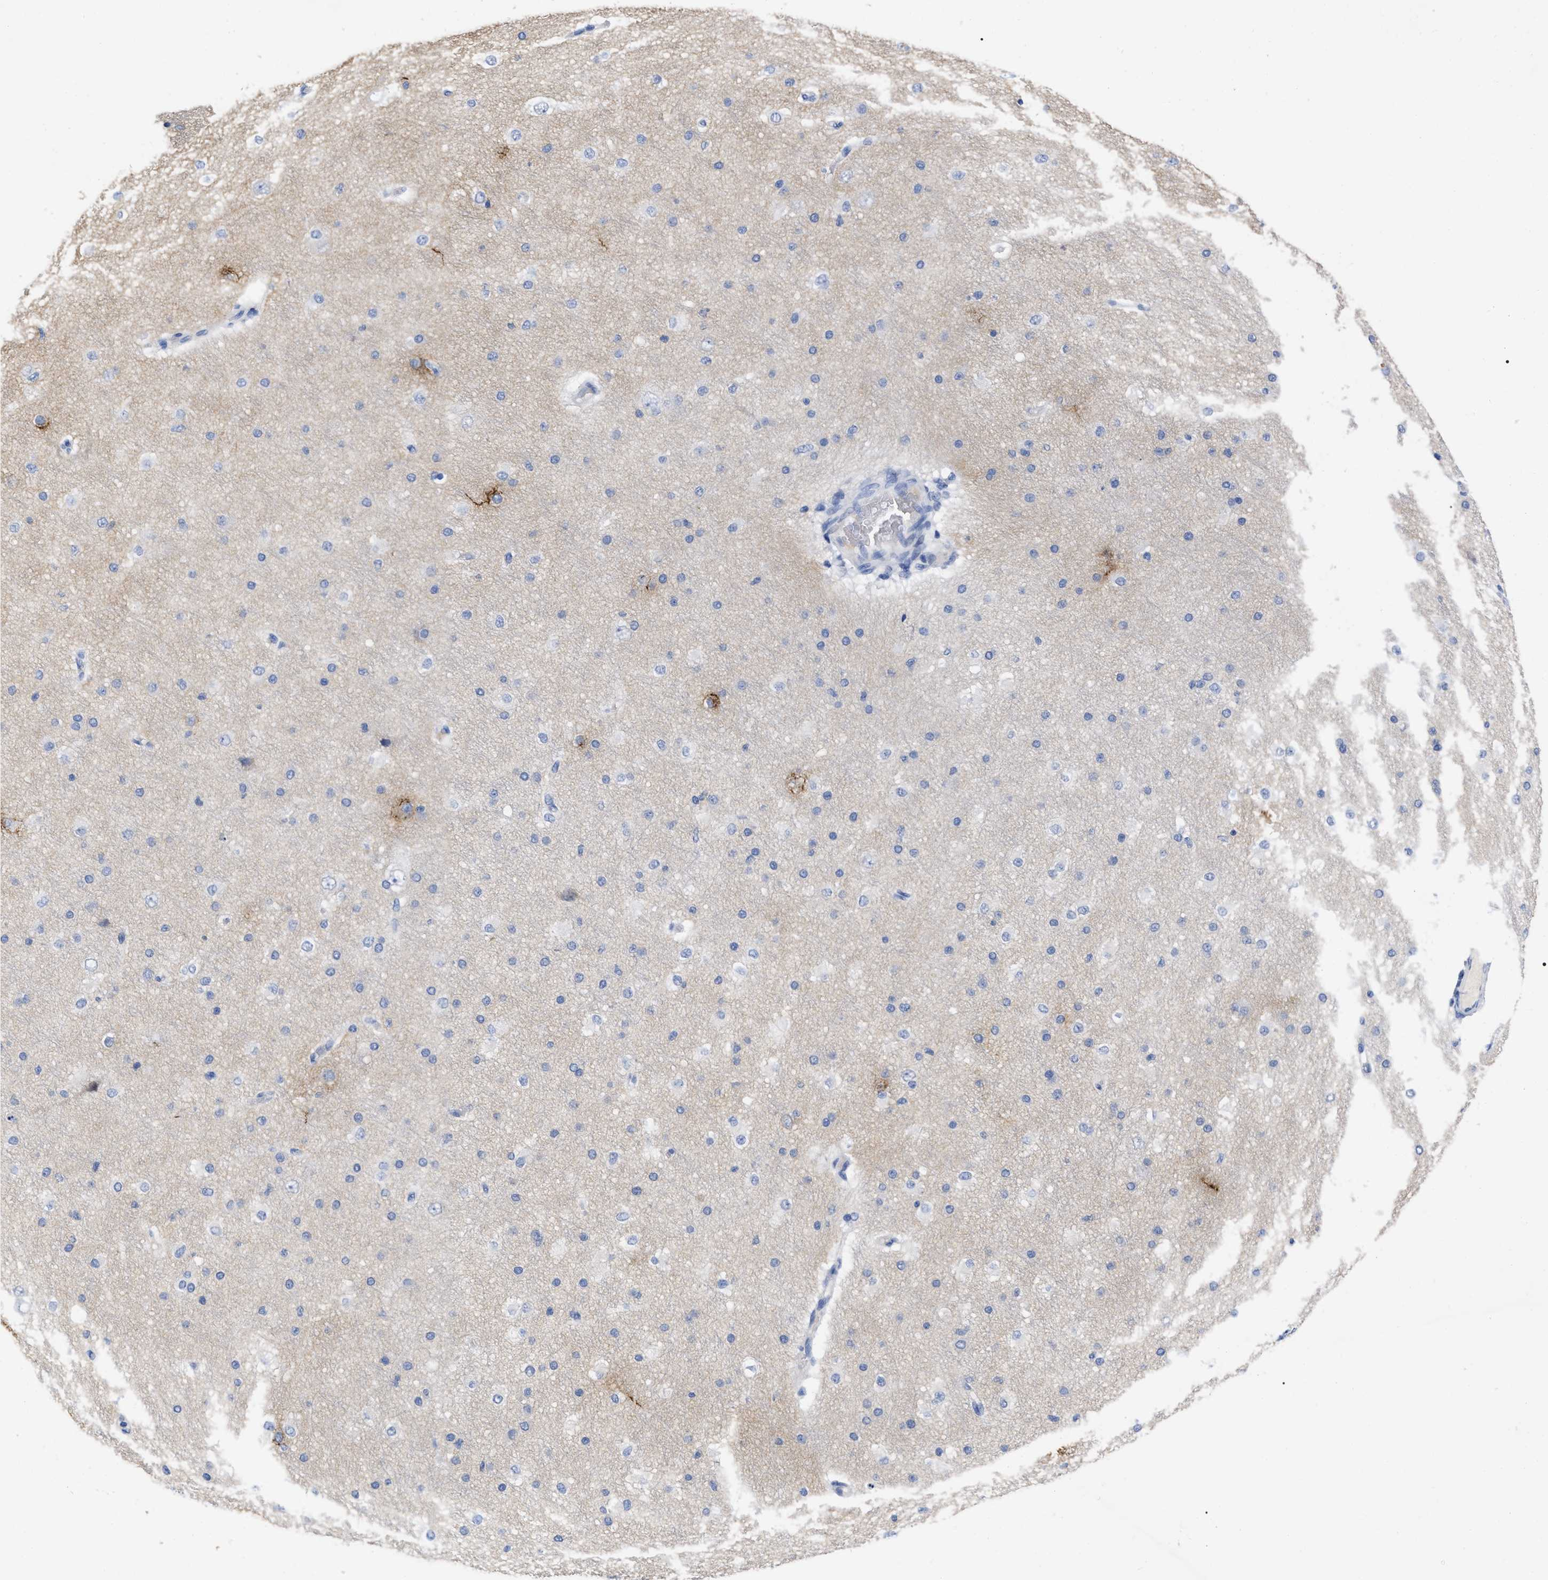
{"staining": {"intensity": "negative", "quantity": "none", "location": "none"}, "tissue": "cerebral cortex", "cell_type": "Endothelial cells", "image_type": "normal", "snomed": [{"axis": "morphology", "description": "Normal tissue, NOS"}, {"axis": "morphology", "description": "Developmental malformation"}, {"axis": "topography", "description": "Cerebral cortex"}], "caption": "High magnification brightfield microscopy of unremarkable cerebral cortex stained with DAB (brown) and counterstained with hematoxylin (blue): endothelial cells show no significant positivity. Nuclei are stained in blue.", "gene": "HAPLN1", "patient": {"sex": "female", "age": 30}}